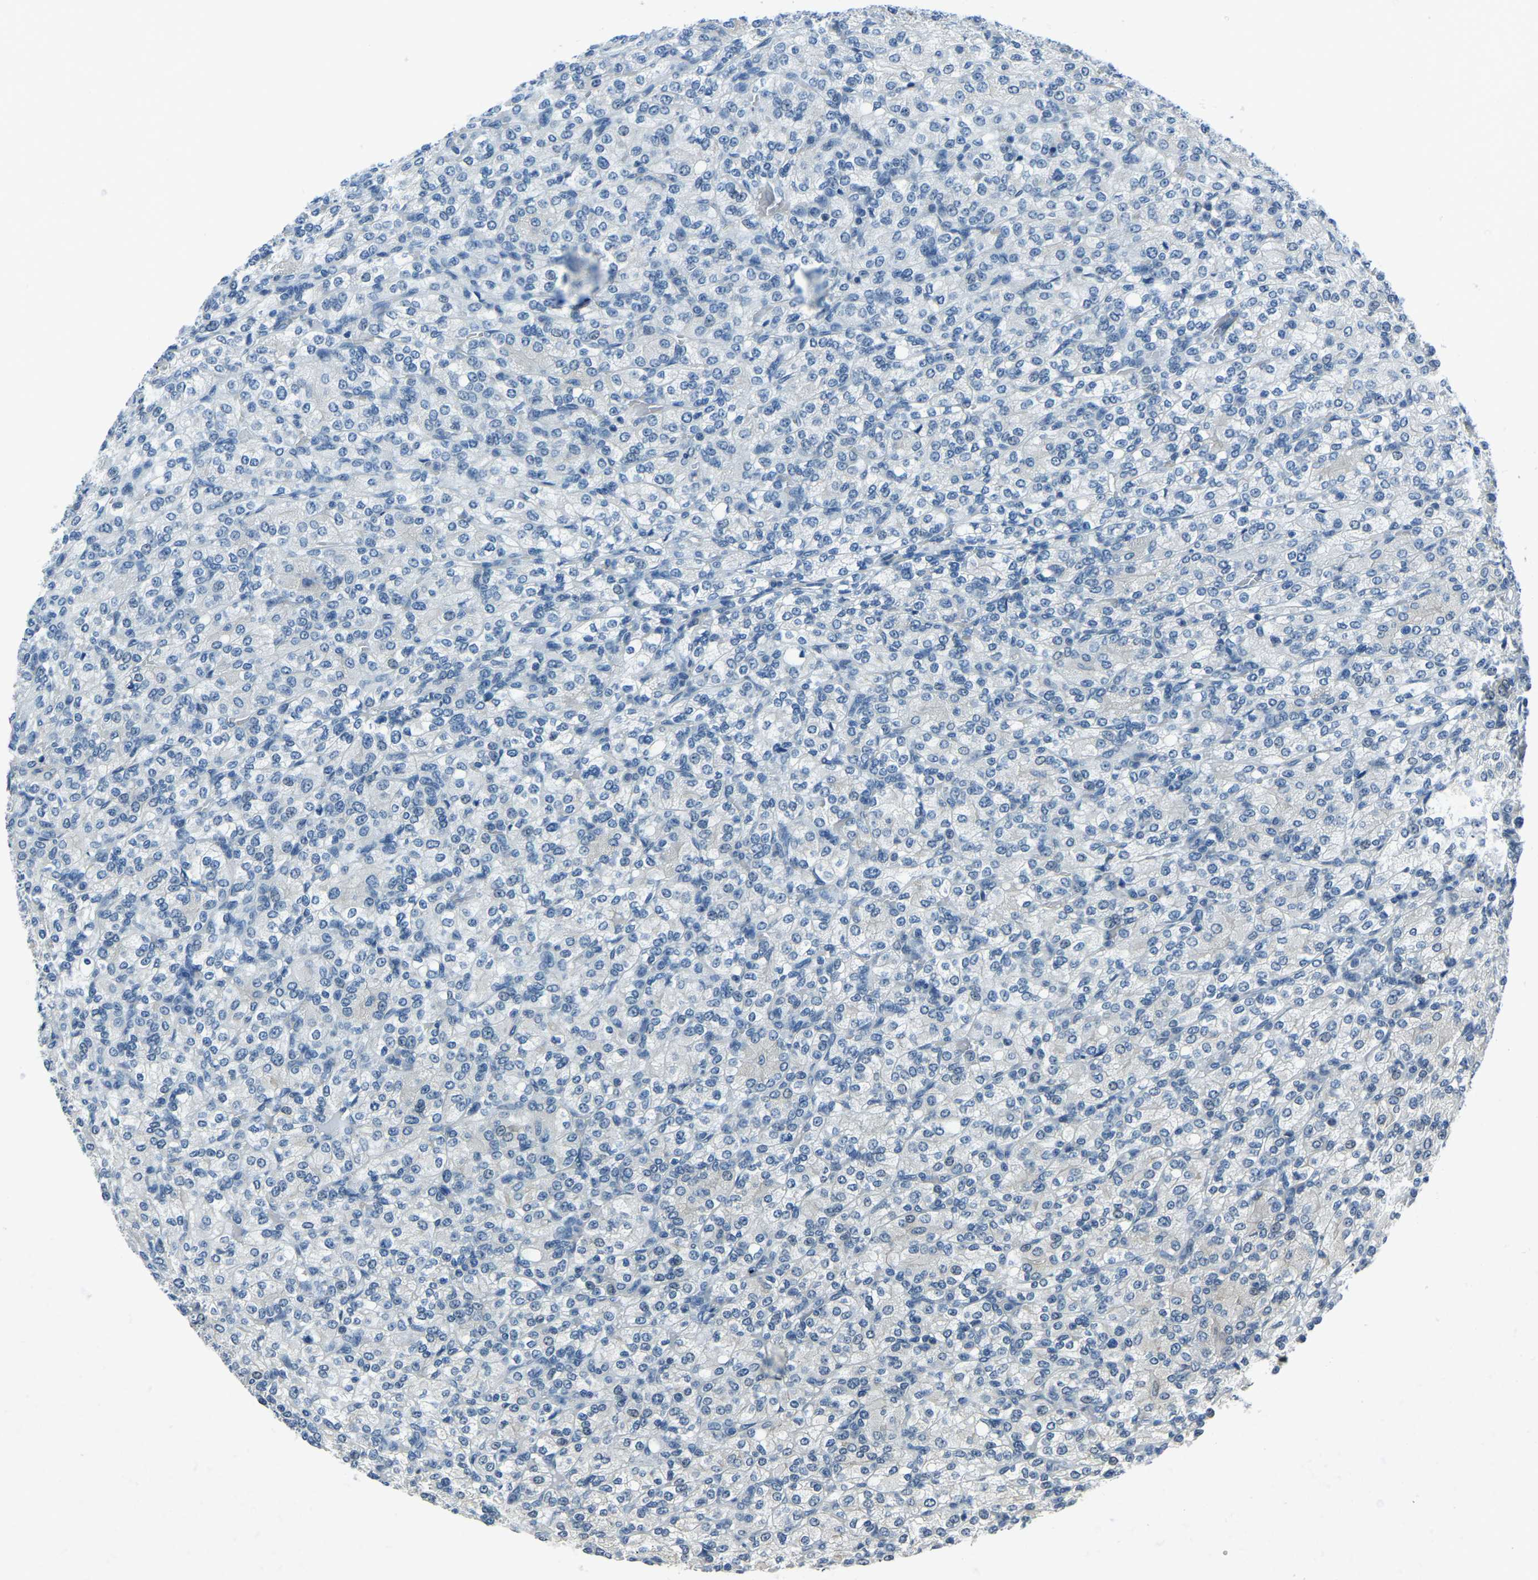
{"staining": {"intensity": "negative", "quantity": "none", "location": "none"}, "tissue": "renal cancer", "cell_type": "Tumor cells", "image_type": "cancer", "snomed": [{"axis": "morphology", "description": "Adenocarcinoma, NOS"}, {"axis": "topography", "description": "Kidney"}], "caption": "A high-resolution histopathology image shows immunohistochemistry staining of renal cancer, which demonstrates no significant positivity in tumor cells. (Stains: DAB (3,3'-diaminobenzidine) IHC with hematoxylin counter stain, Microscopy: brightfield microscopy at high magnification).", "gene": "RRP1", "patient": {"sex": "male", "age": 77}}